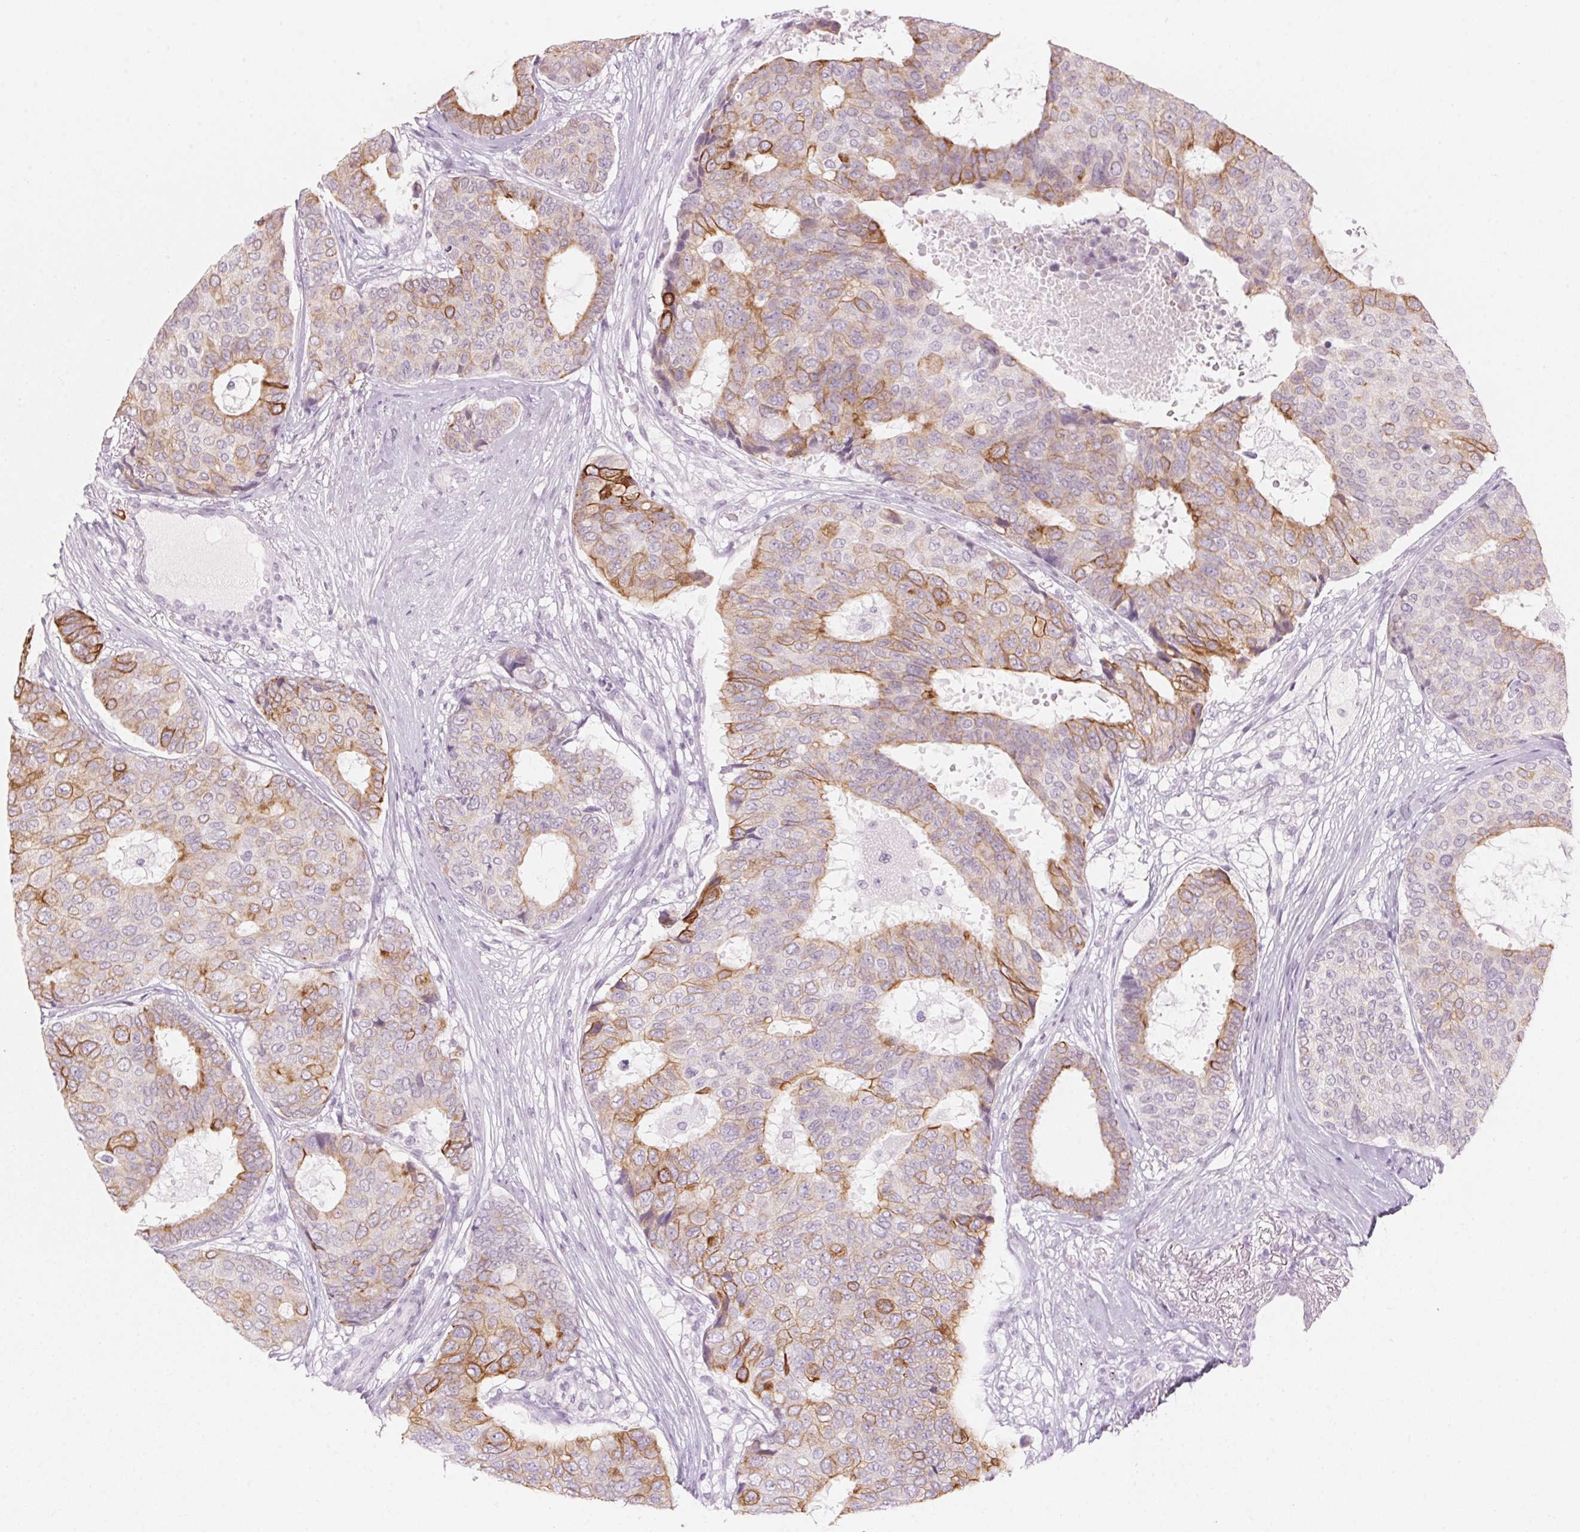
{"staining": {"intensity": "moderate", "quantity": "<25%", "location": "cytoplasmic/membranous"}, "tissue": "breast cancer", "cell_type": "Tumor cells", "image_type": "cancer", "snomed": [{"axis": "morphology", "description": "Duct carcinoma"}, {"axis": "topography", "description": "Breast"}], "caption": "Protein staining of invasive ductal carcinoma (breast) tissue reveals moderate cytoplasmic/membranous expression in about <25% of tumor cells.", "gene": "SCTR", "patient": {"sex": "female", "age": 75}}